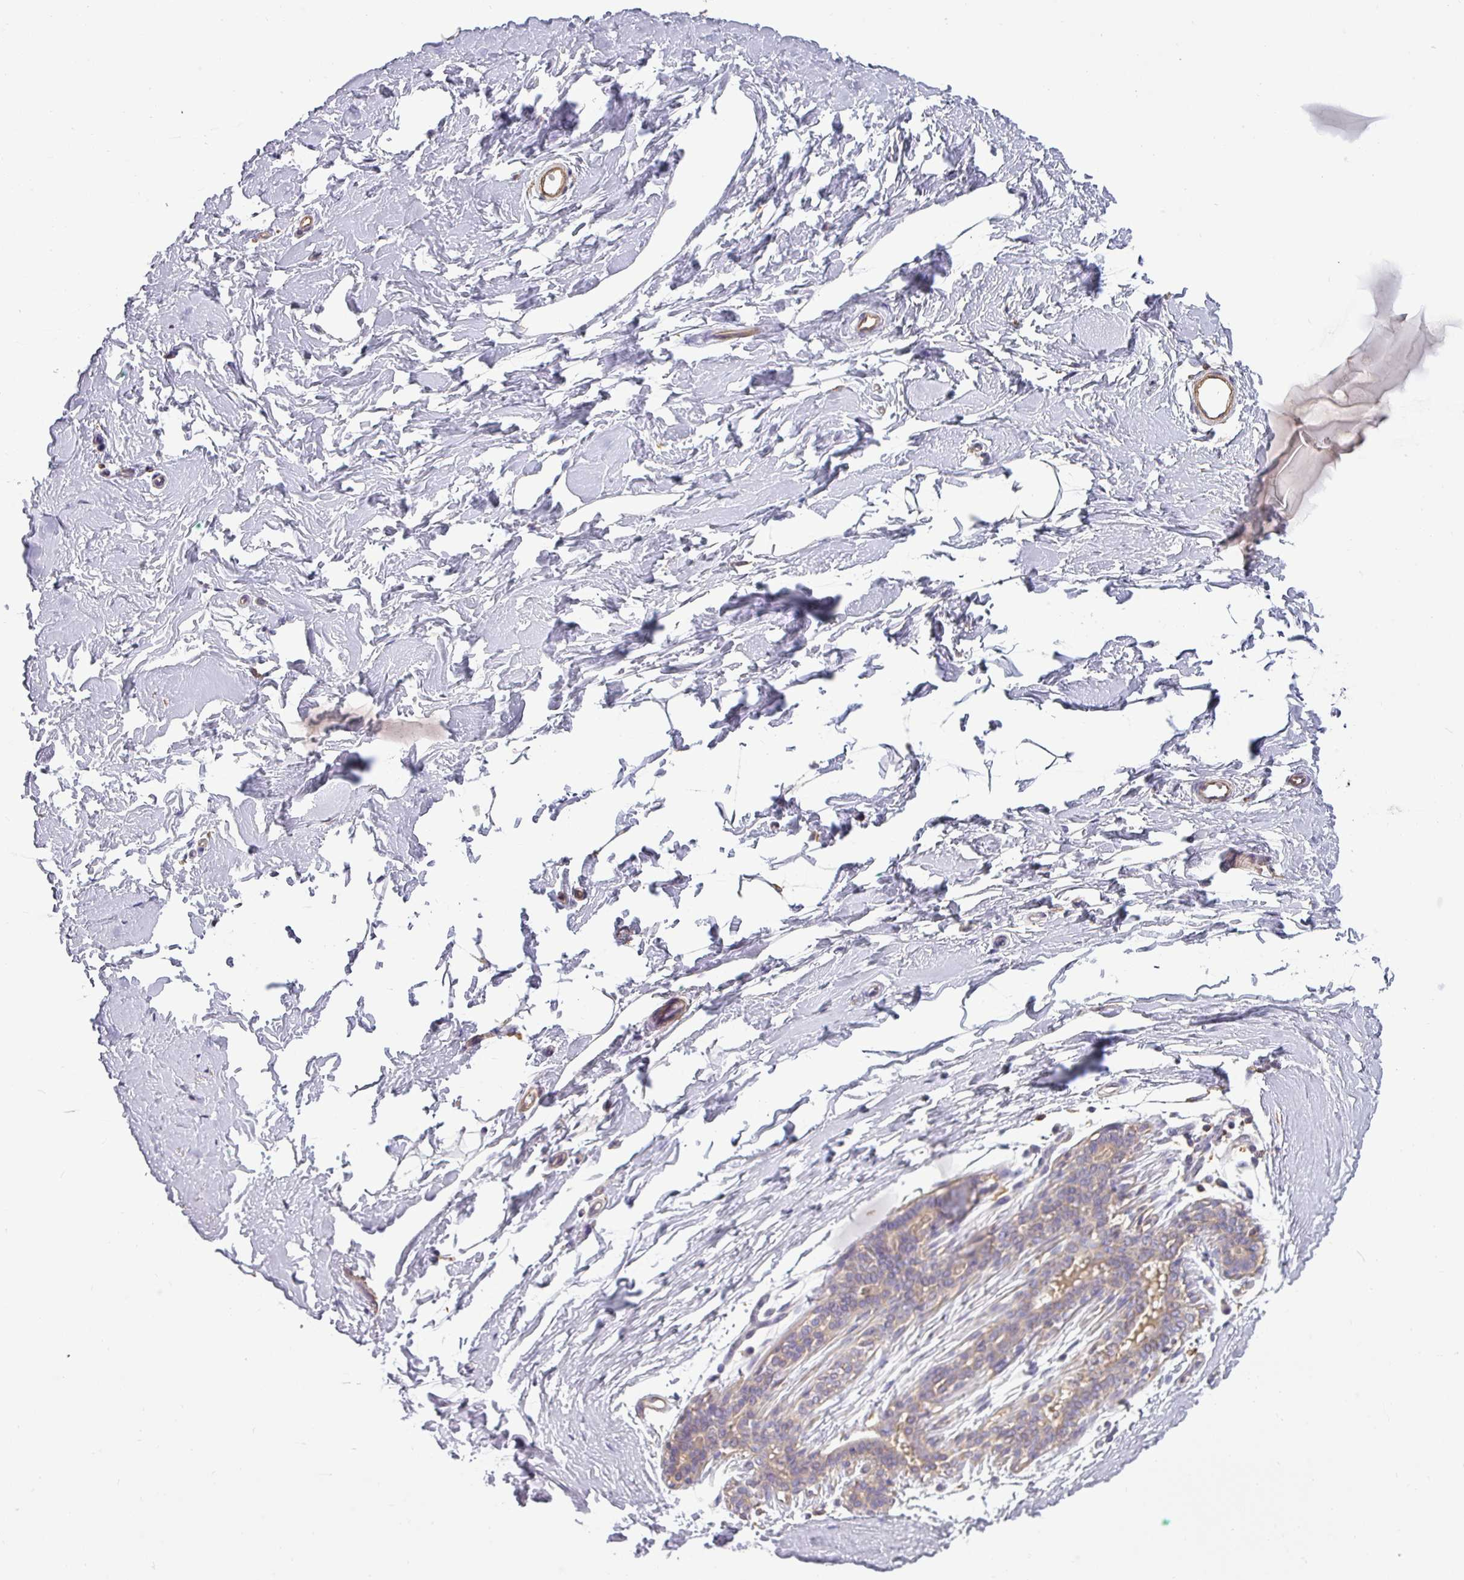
{"staining": {"intensity": "negative", "quantity": "none", "location": "none"}, "tissue": "breast", "cell_type": "Adipocytes", "image_type": "normal", "snomed": [{"axis": "morphology", "description": "Normal tissue, NOS"}, {"axis": "topography", "description": "Breast"}], "caption": "Adipocytes are negative for brown protein staining in benign breast. Nuclei are stained in blue.", "gene": "ZNF835", "patient": {"sex": "female", "age": 23}}